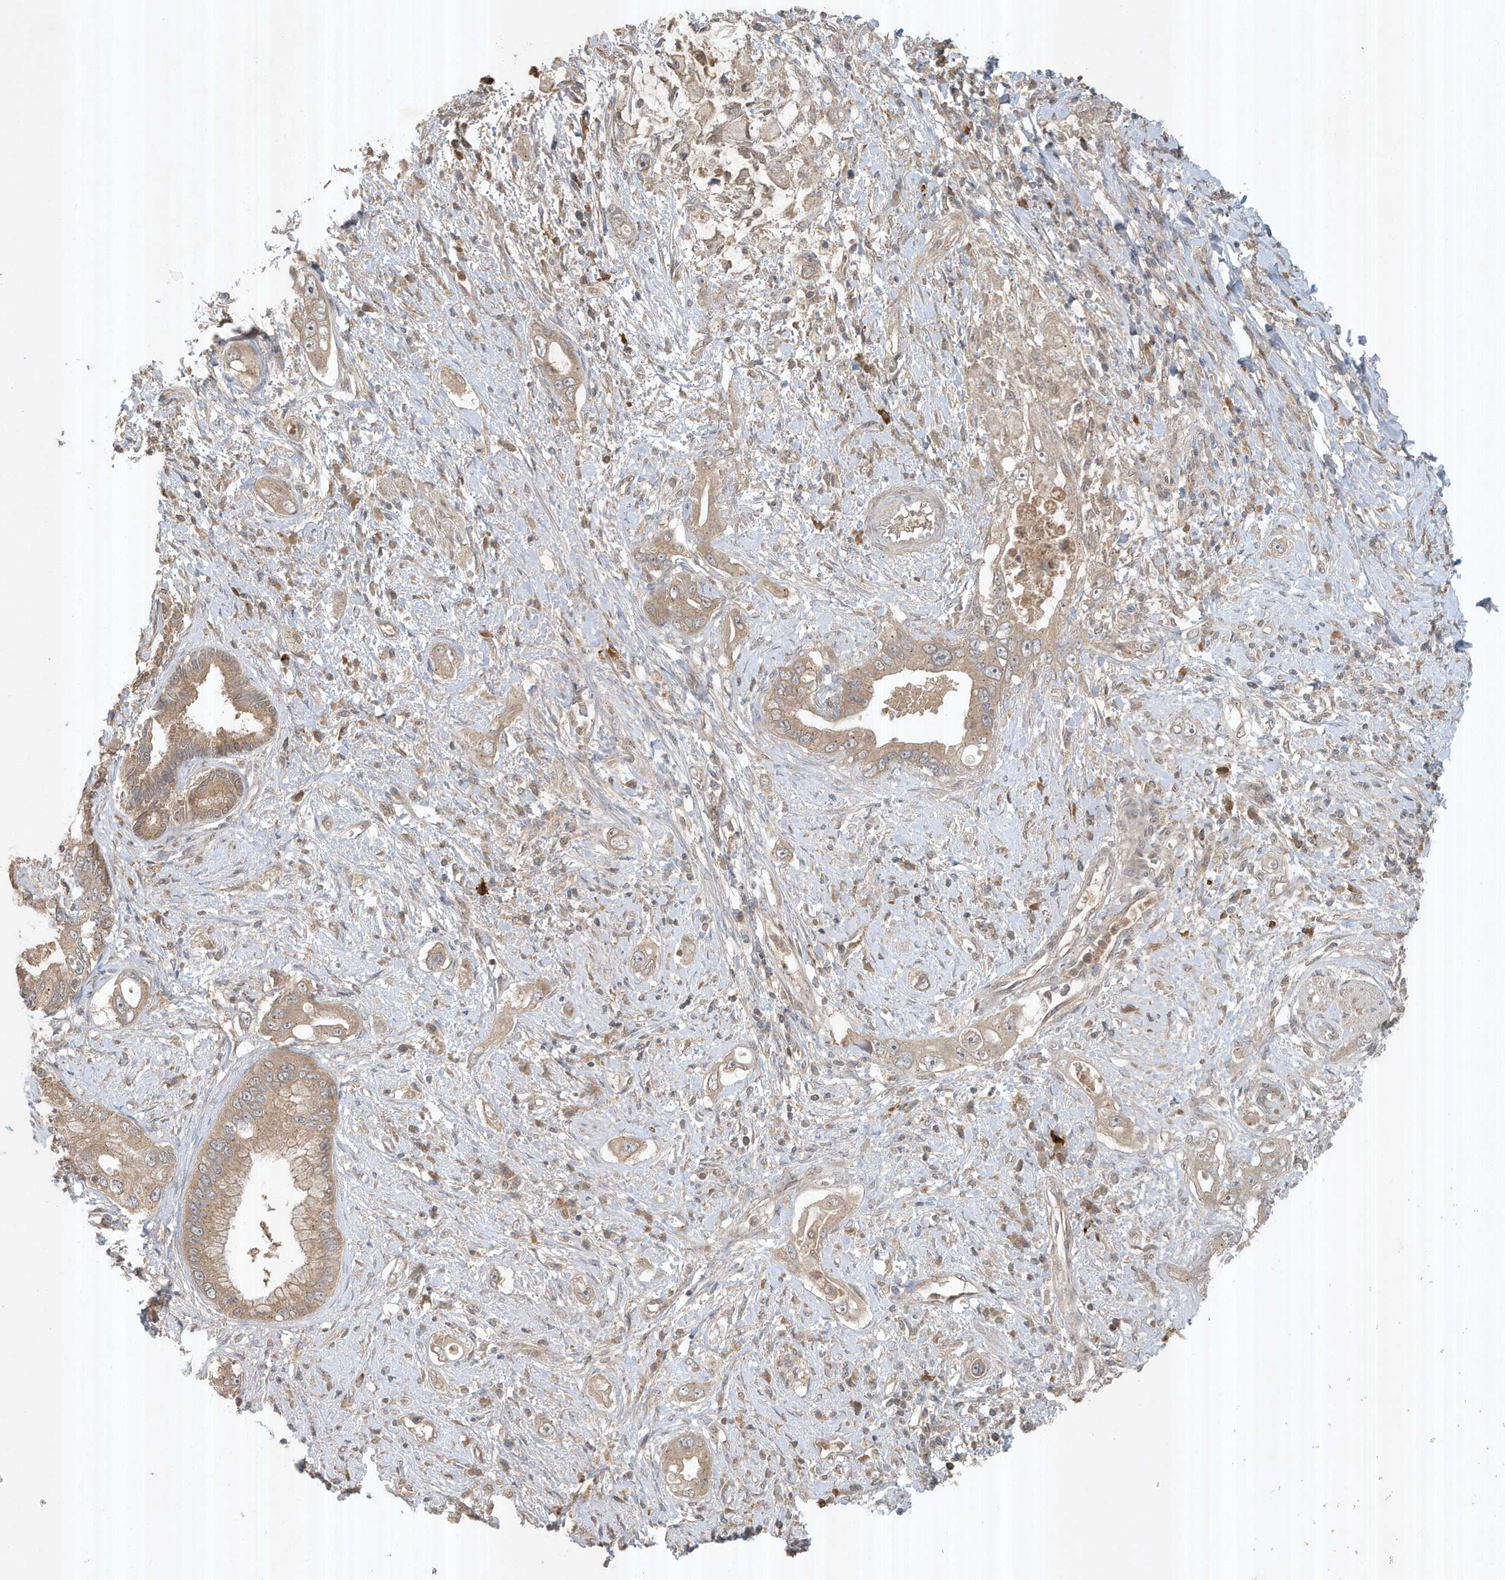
{"staining": {"intensity": "weak", "quantity": ">75%", "location": "cytoplasmic/membranous"}, "tissue": "pancreatic cancer", "cell_type": "Tumor cells", "image_type": "cancer", "snomed": [{"axis": "morphology", "description": "Inflammation, NOS"}, {"axis": "morphology", "description": "Adenocarcinoma, NOS"}, {"axis": "topography", "description": "Pancreas"}], "caption": "Adenocarcinoma (pancreatic) tissue reveals weak cytoplasmic/membranous positivity in approximately >75% of tumor cells, visualized by immunohistochemistry.", "gene": "ABCB9", "patient": {"sex": "female", "age": 56}}